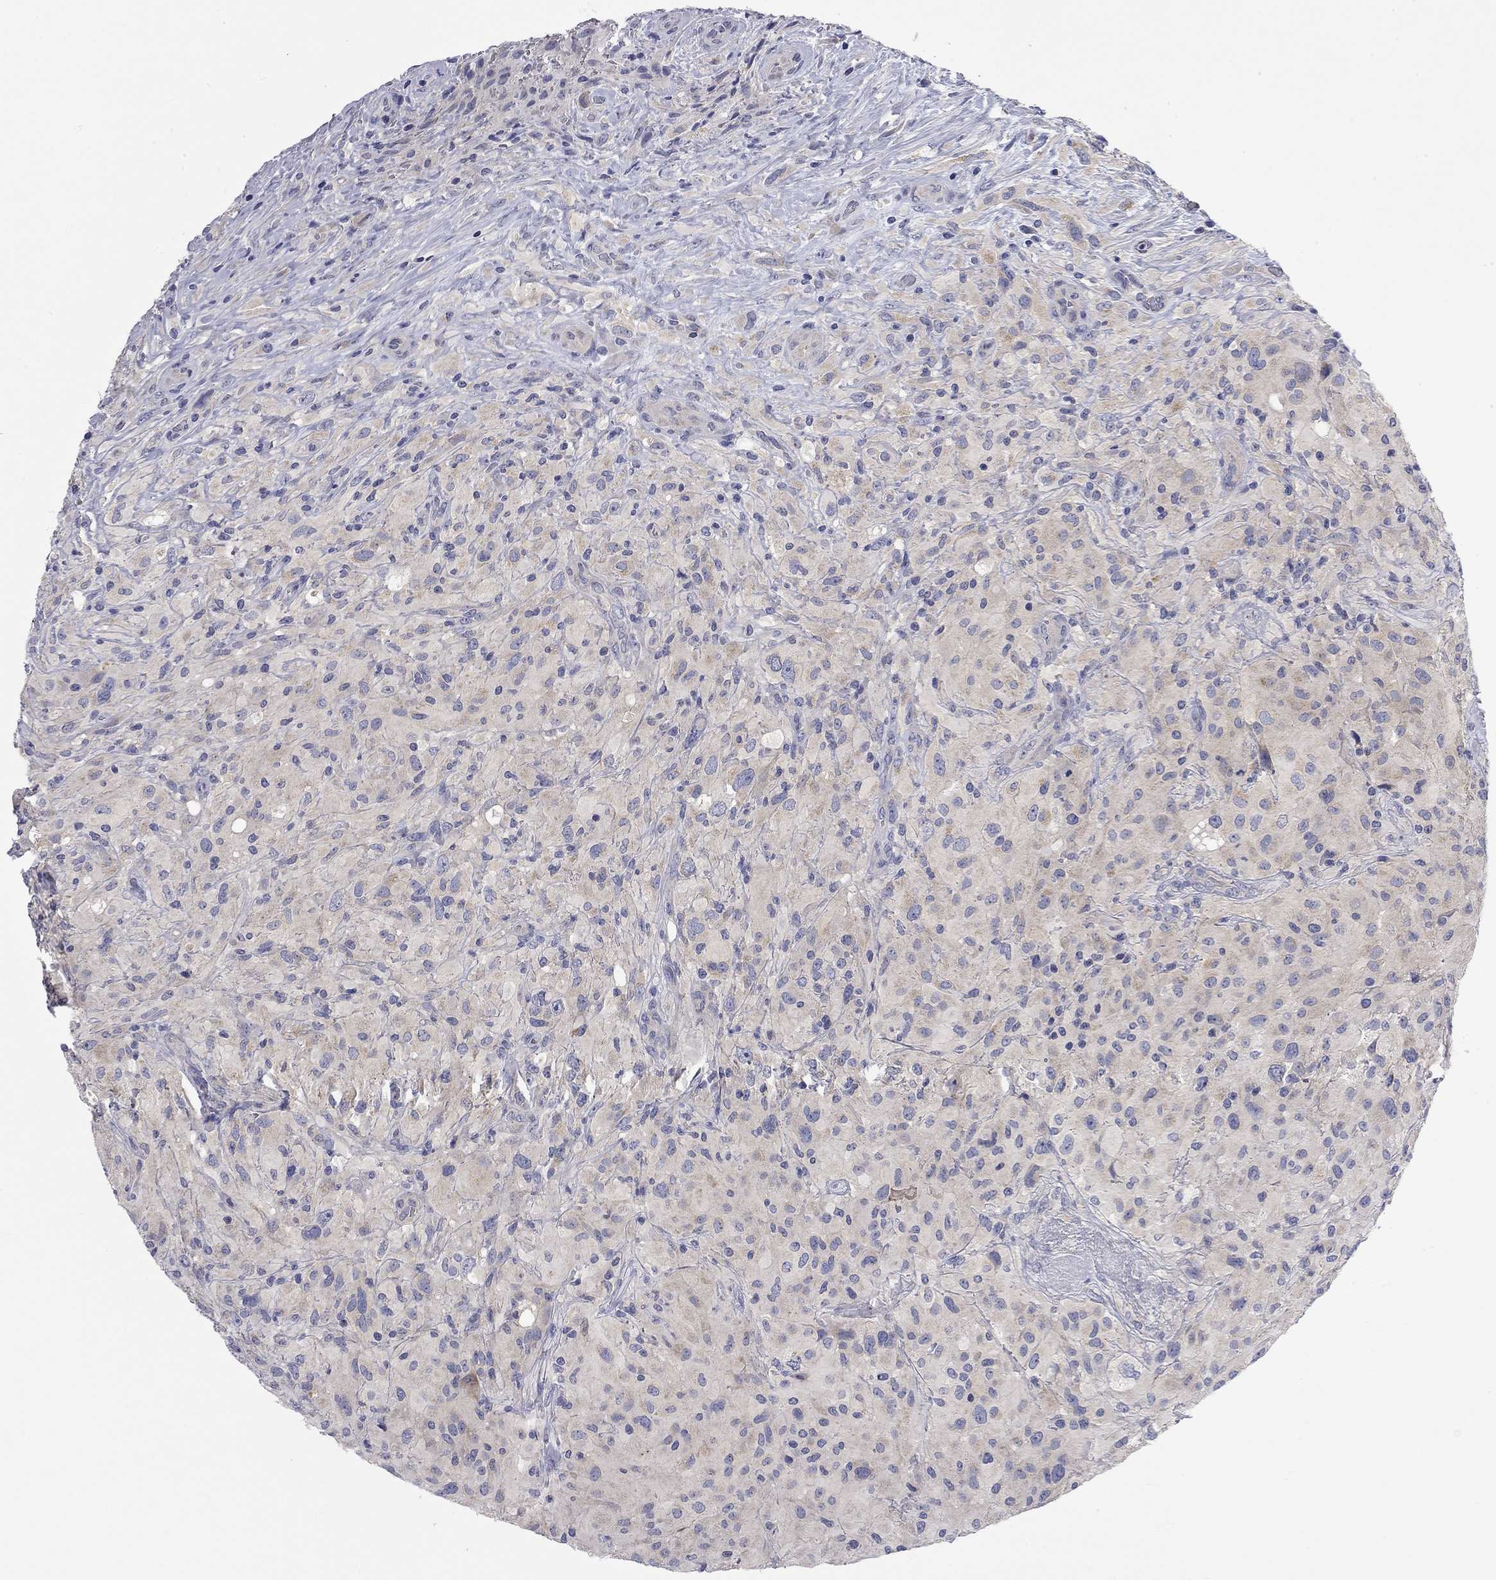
{"staining": {"intensity": "weak", "quantity": "<25%", "location": "cytoplasmic/membranous"}, "tissue": "glioma", "cell_type": "Tumor cells", "image_type": "cancer", "snomed": [{"axis": "morphology", "description": "Glioma, malignant, High grade"}, {"axis": "topography", "description": "Cerebral cortex"}], "caption": "Immunohistochemical staining of malignant glioma (high-grade) exhibits no significant positivity in tumor cells. (DAB (3,3'-diaminobenzidine) immunohistochemistry visualized using brightfield microscopy, high magnification).", "gene": "ABCB4", "patient": {"sex": "male", "age": 35}}